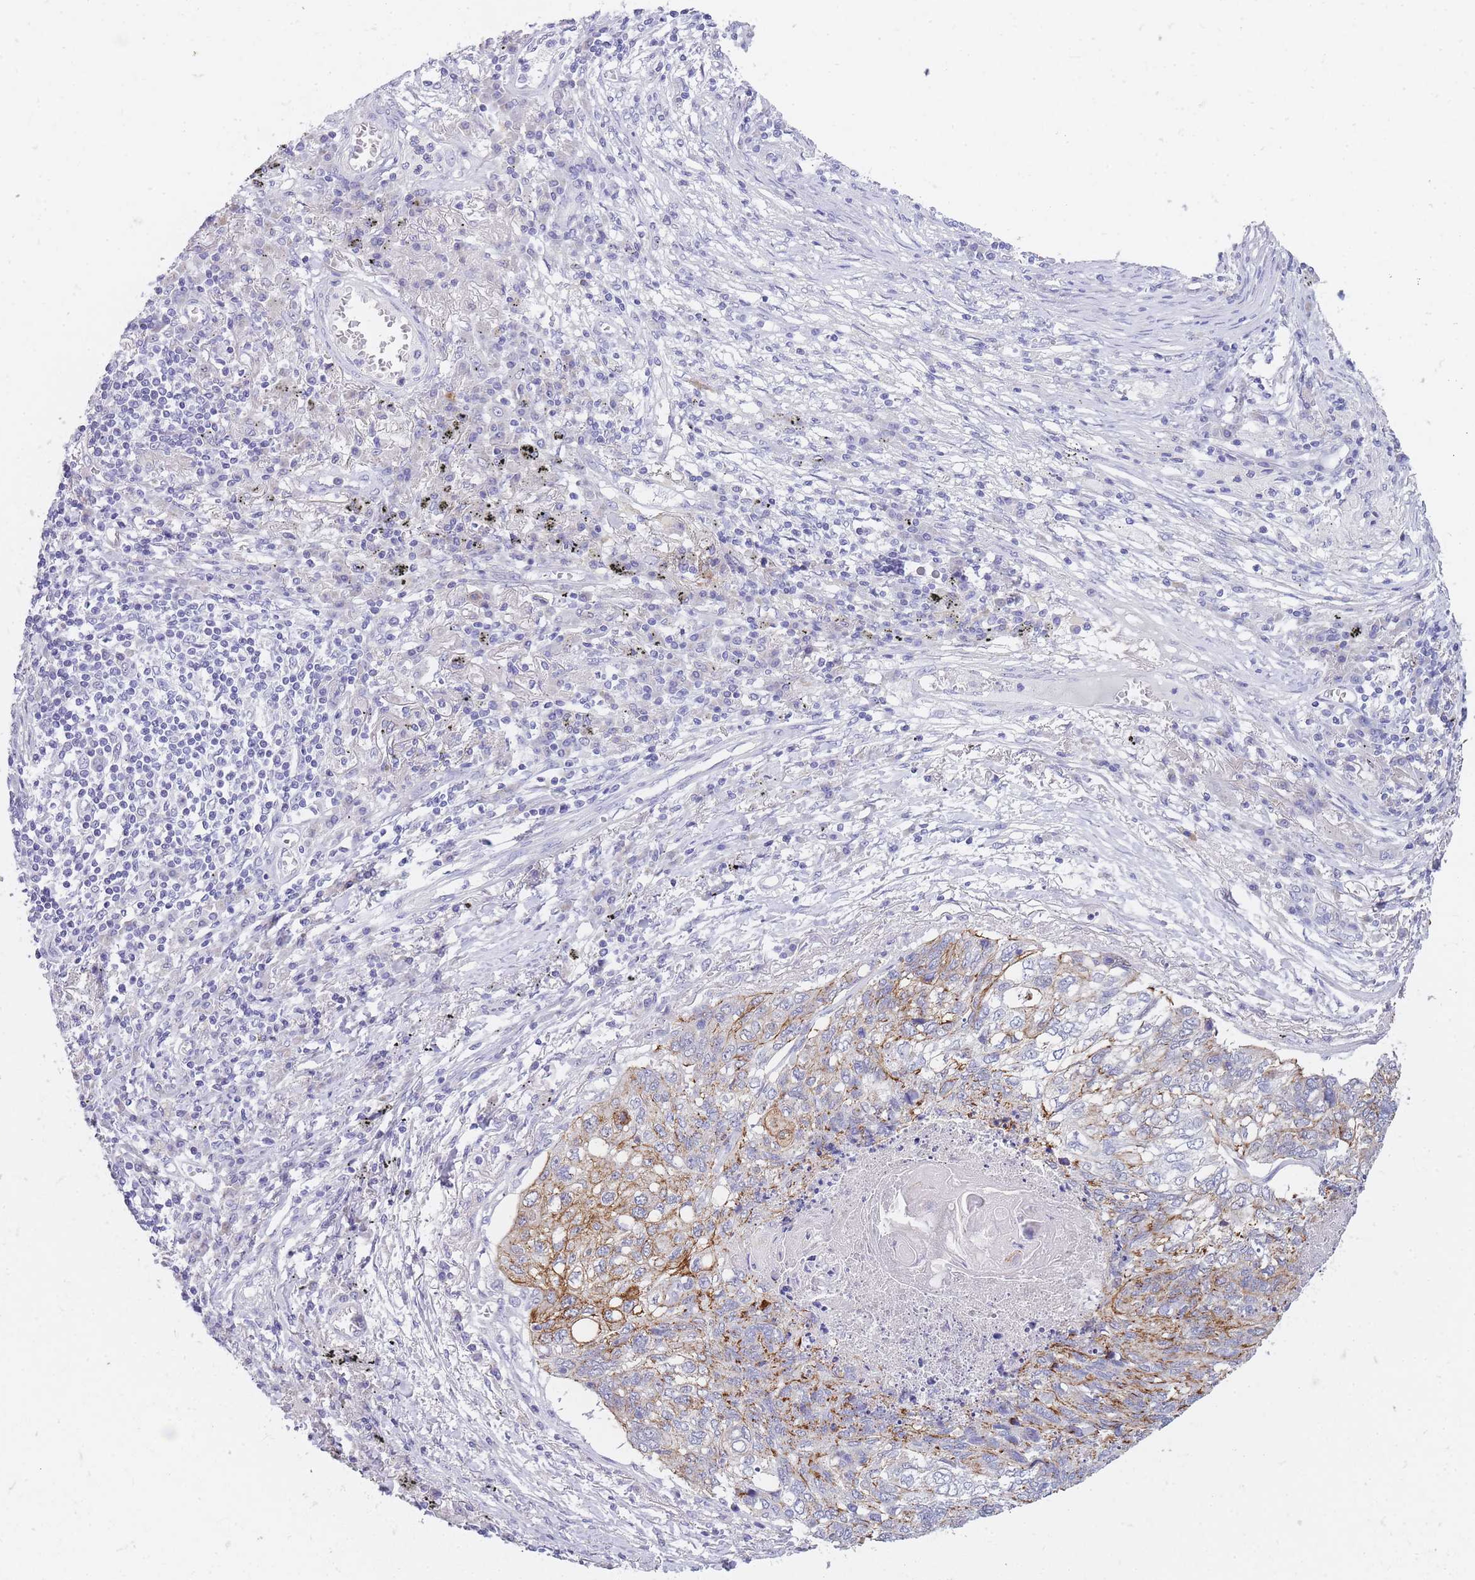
{"staining": {"intensity": "strong", "quantity": "25%-75%", "location": "cytoplasmic/membranous"}, "tissue": "lung cancer", "cell_type": "Tumor cells", "image_type": "cancer", "snomed": [{"axis": "morphology", "description": "Squamous cell carcinoma, NOS"}, {"axis": "topography", "description": "Lung"}], "caption": "This histopathology image displays lung cancer stained with IHC to label a protein in brown. The cytoplasmic/membranous of tumor cells show strong positivity for the protein. Nuclei are counter-stained blue.", "gene": "FRAT2", "patient": {"sex": "female", "age": 63}}